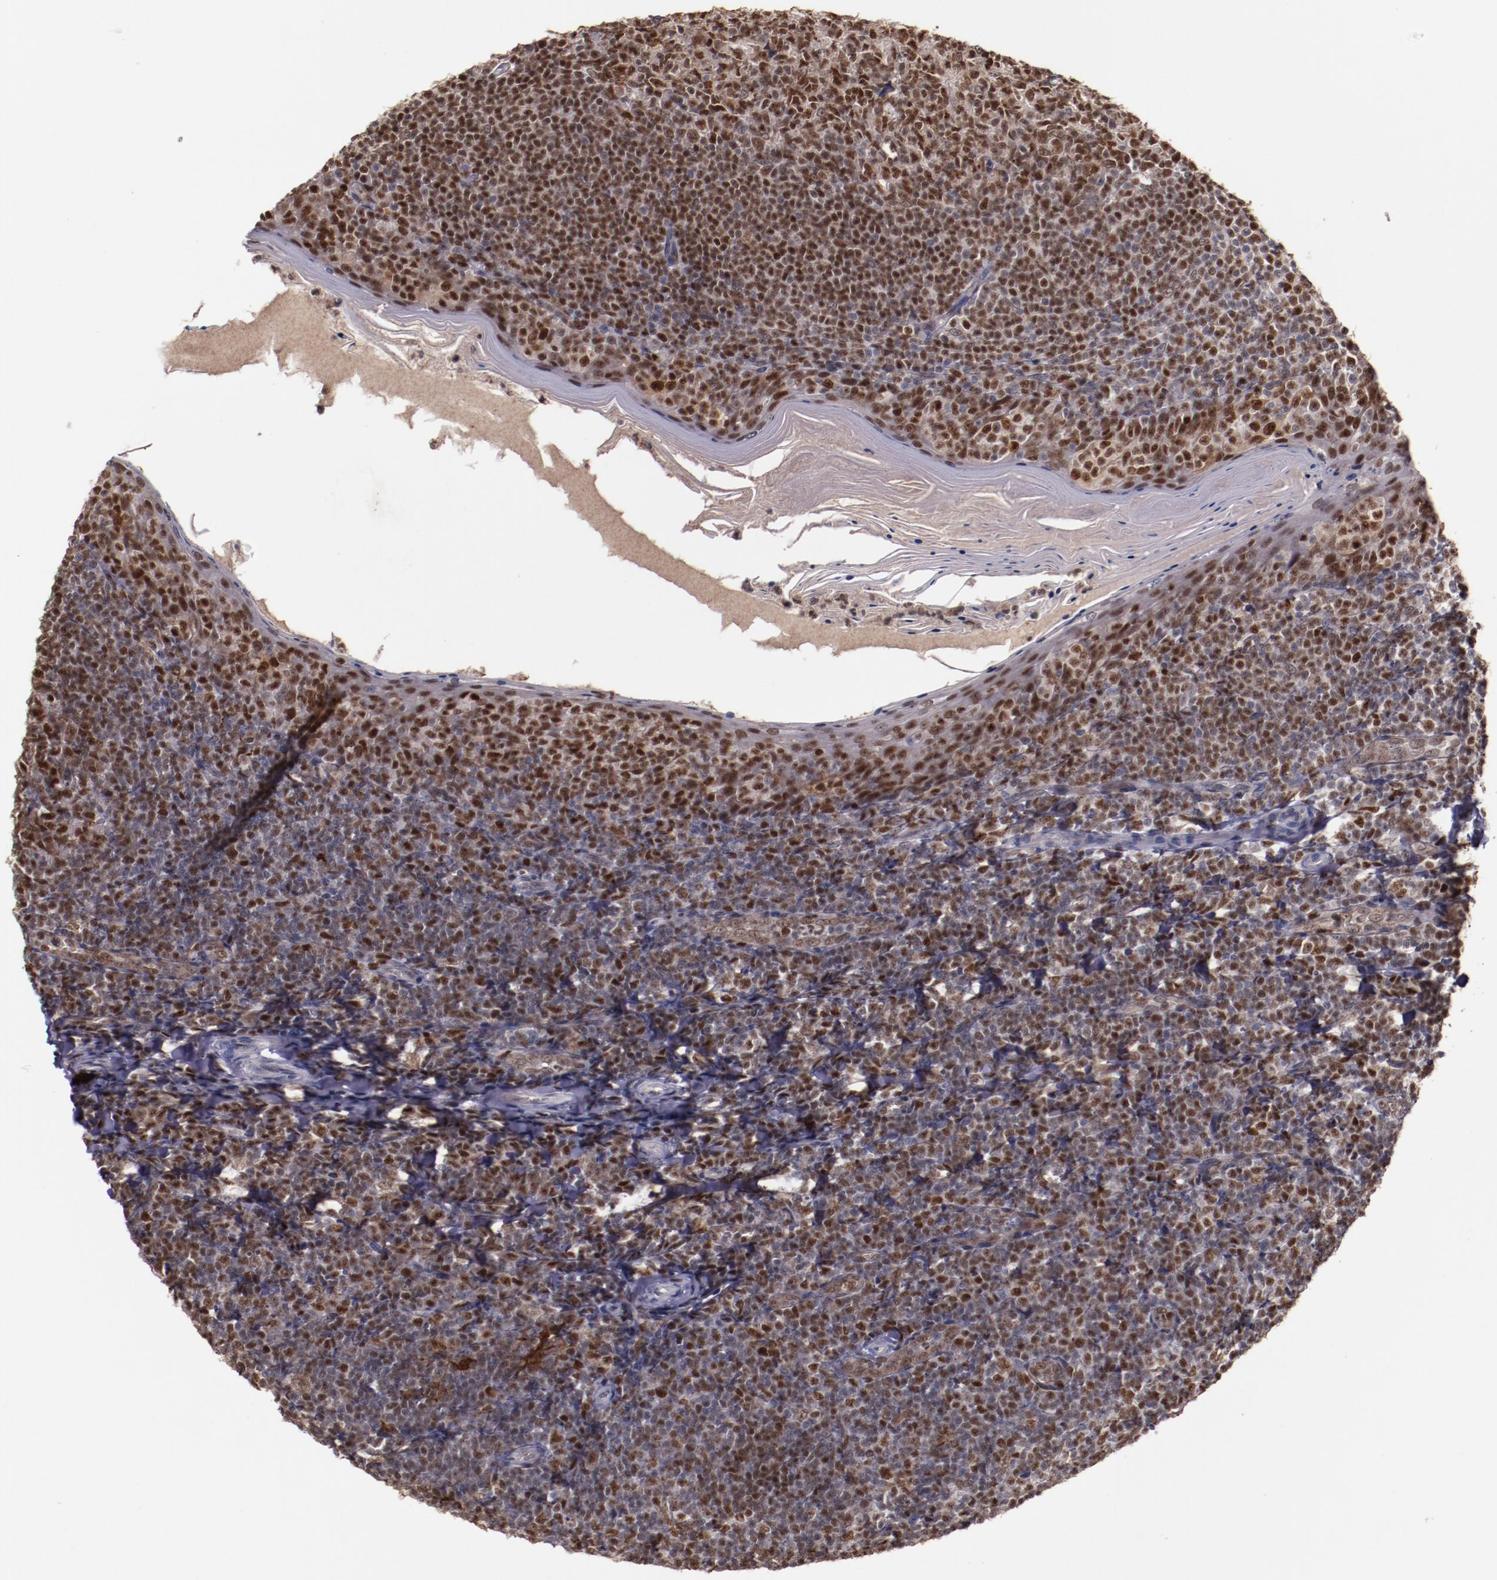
{"staining": {"intensity": "strong", "quantity": "25%-75%", "location": "nuclear"}, "tissue": "tonsil", "cell_type": "Non-germinal center cells", "image_type": "normal", "snomed": [{"axis": "morphology", "description": "Normal tissue, NOS"}, {"axis": "topography", "description": "Tonsil"}], "caption": "Strong nuclear protein staining is appreciated in about 25%-75% of non-germinal center cells in tonsil.", "gene": "CHEK2", "patient": {"sex": "male", "age": 31}}